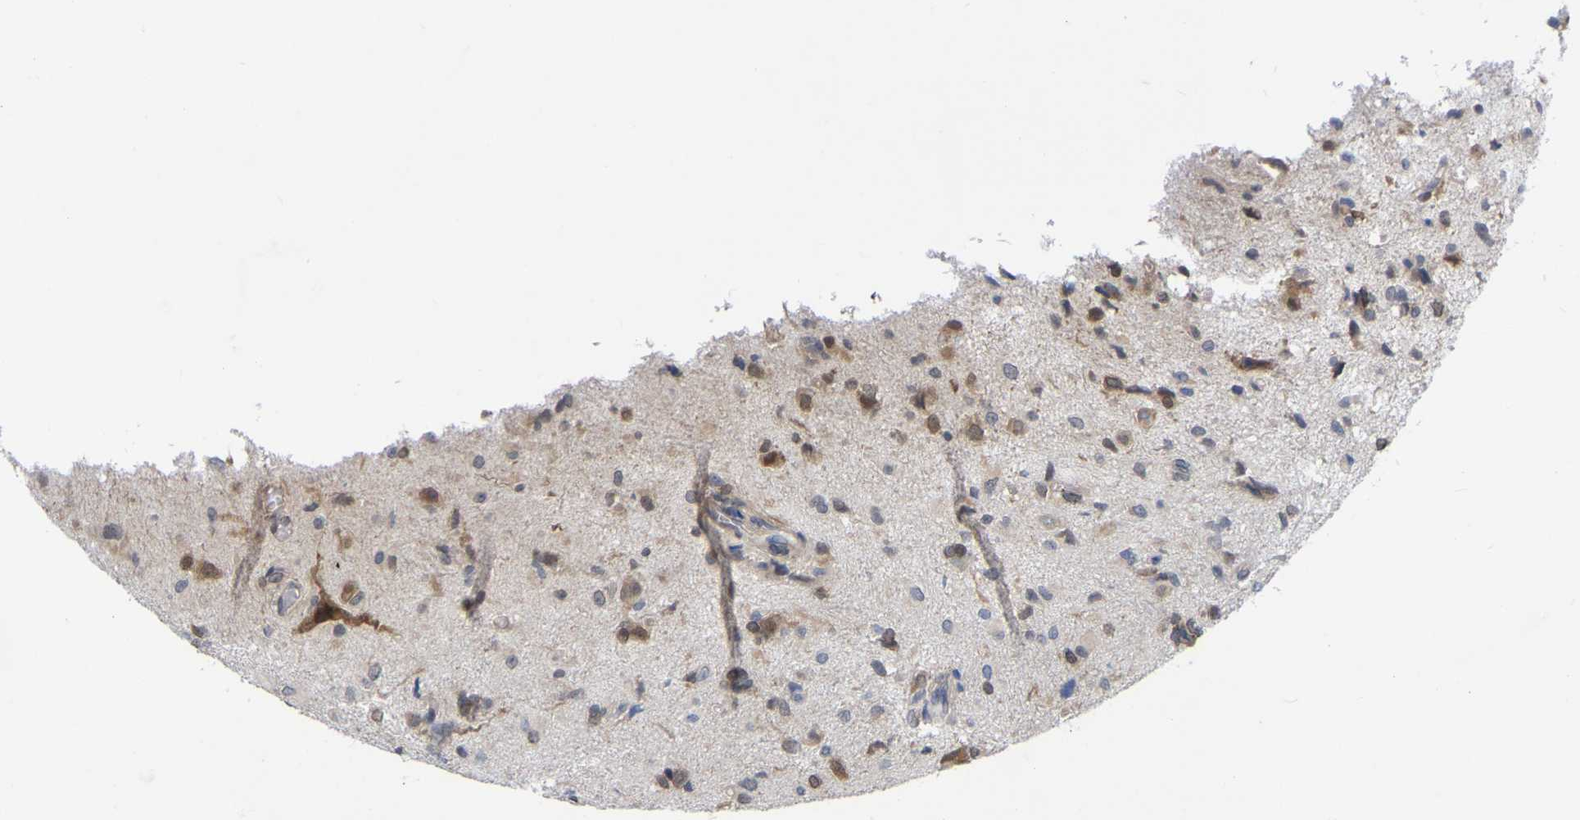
{"staining": {"intensity": "moderate", "quantity": "<25%", "location": "cytoplasmic/membranous,nuclear"}, "tissue": "glioma", "cell_type": "Tumor cells", "image_type": "cancer", "snomed": [{"axis": "morphology", "description": "Glioma, malignant, High grade"}, {"axis": "topography", "description": "Brain"}], "caption": "This histopathology image shows immunohistochemistry staining of human malignant glioma (high-grade), with low moderate cytoplasmic/membranous and nuclear expression in about <25% of tumor cells.", "gene": "UBE4B", "patient": {"sex": "female", "age": 59}}